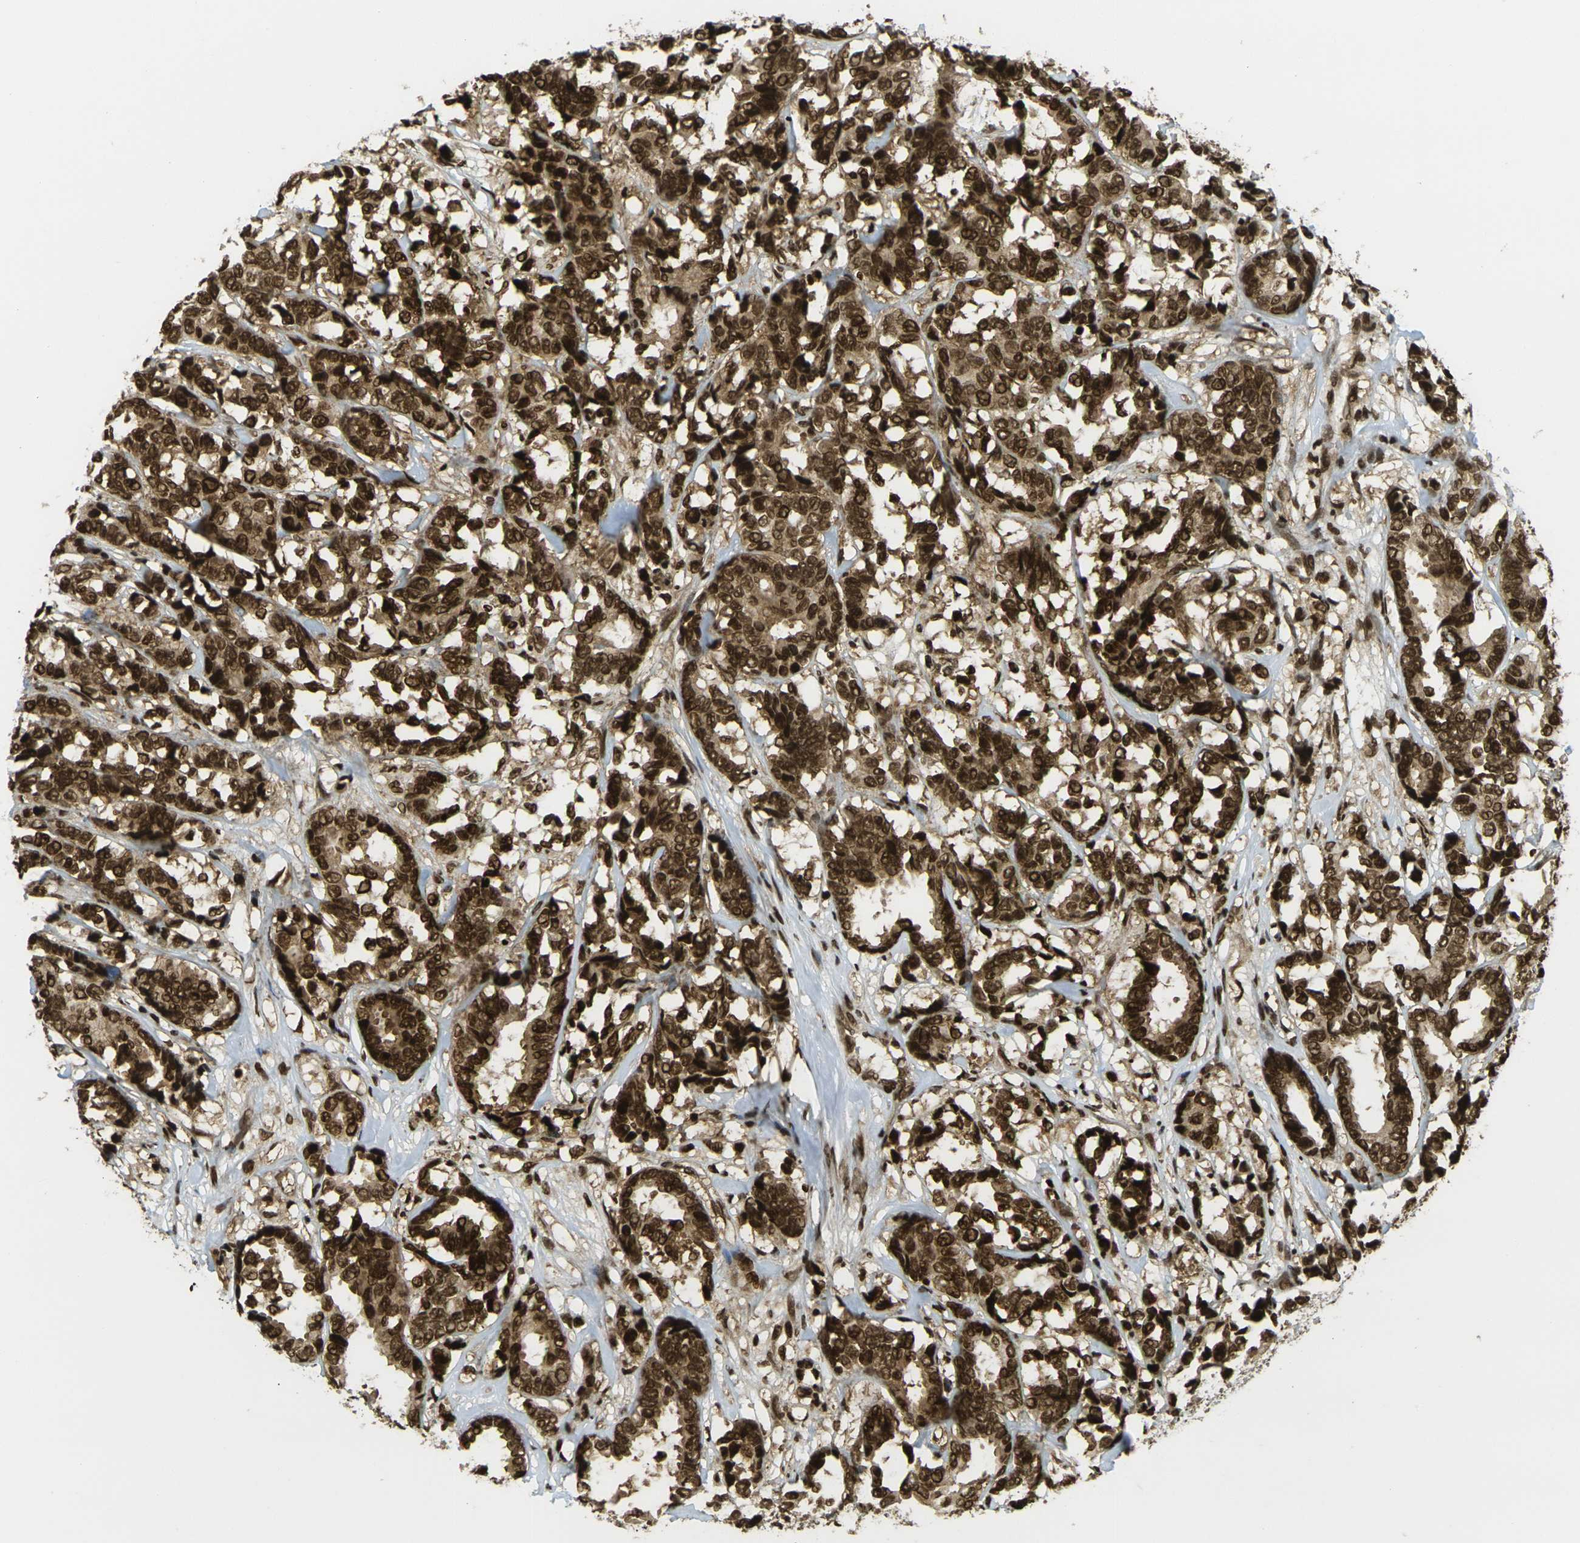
{"staining": {"intensity": "strong", "quantity": ">75%", "location": "cytoplasmic/membranous,nuclear"}, "tissue": "breast cancer", "cell_type": "Tumor cells", "image_type": "cancer", "snomed": [{"axis": "morphology", "description": "Duct carcinoma"}, {"axis": "topography", "description": "Breast"}], "caption": "Tumor cells demonstrate strong cytoplasmic/membranous and nuclear expression in about >75% of cells in breast cancer (intraductal carcinoma).", "gene": "RUVBL2", "patient": {"sex": "female", "age": 87}}